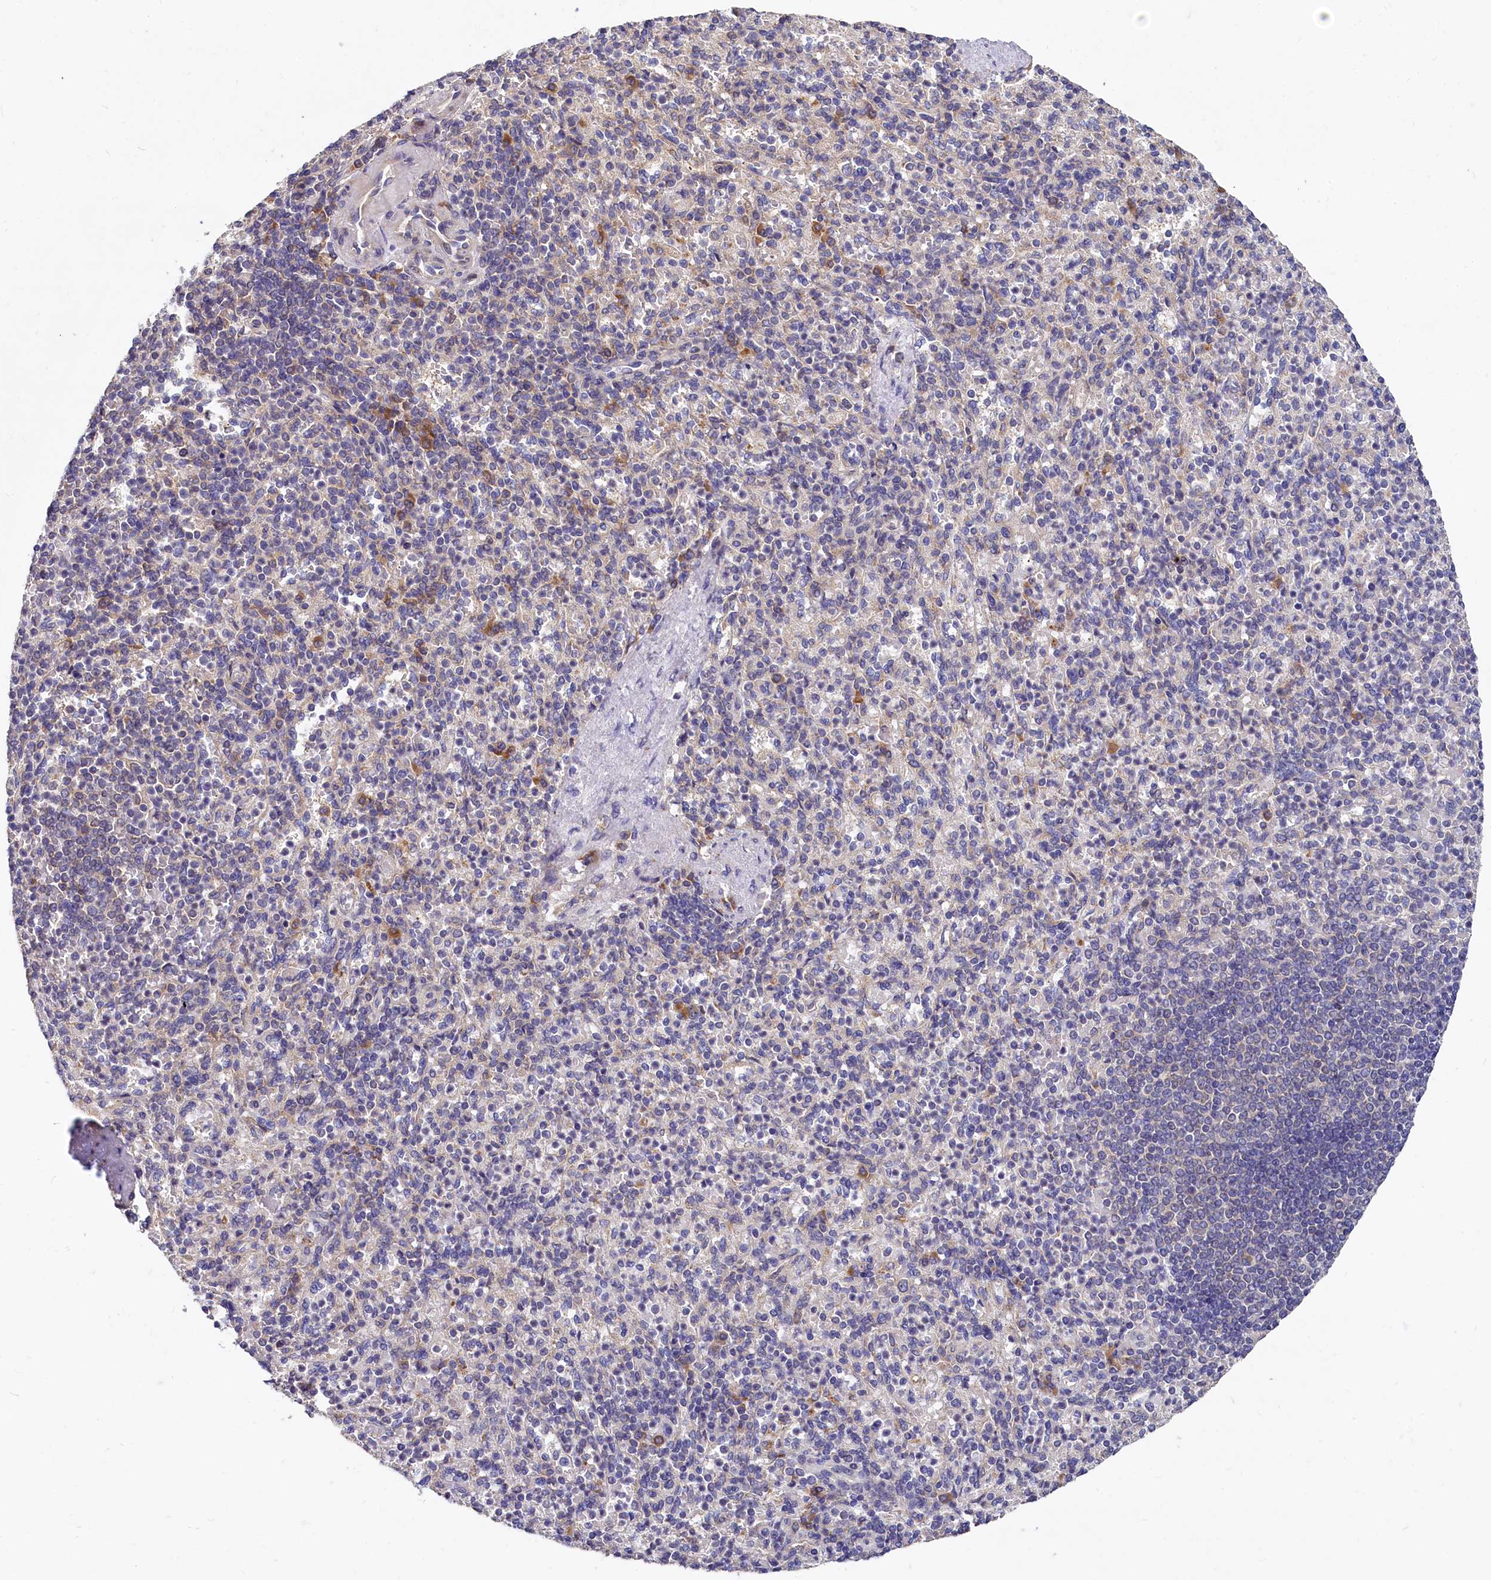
{"staining": {"intensity": "negative", "quantity": "none", "location": "none"}, "tissue": "spleen", "cell_type": "Cells in red pulp", "image_type": "normal", "snomed": [{"axis": "morphology", "description": "Normal tissue, NOS"}, {"axis": "topography", "description": "Spleen"}], "caption": "Immunohistochemical staining of unremarkable spleen demonstrates no significant staining in cells in red pulp.", "gene": "EIF2B2", "patient": {"sex": "female", "age": 74}}